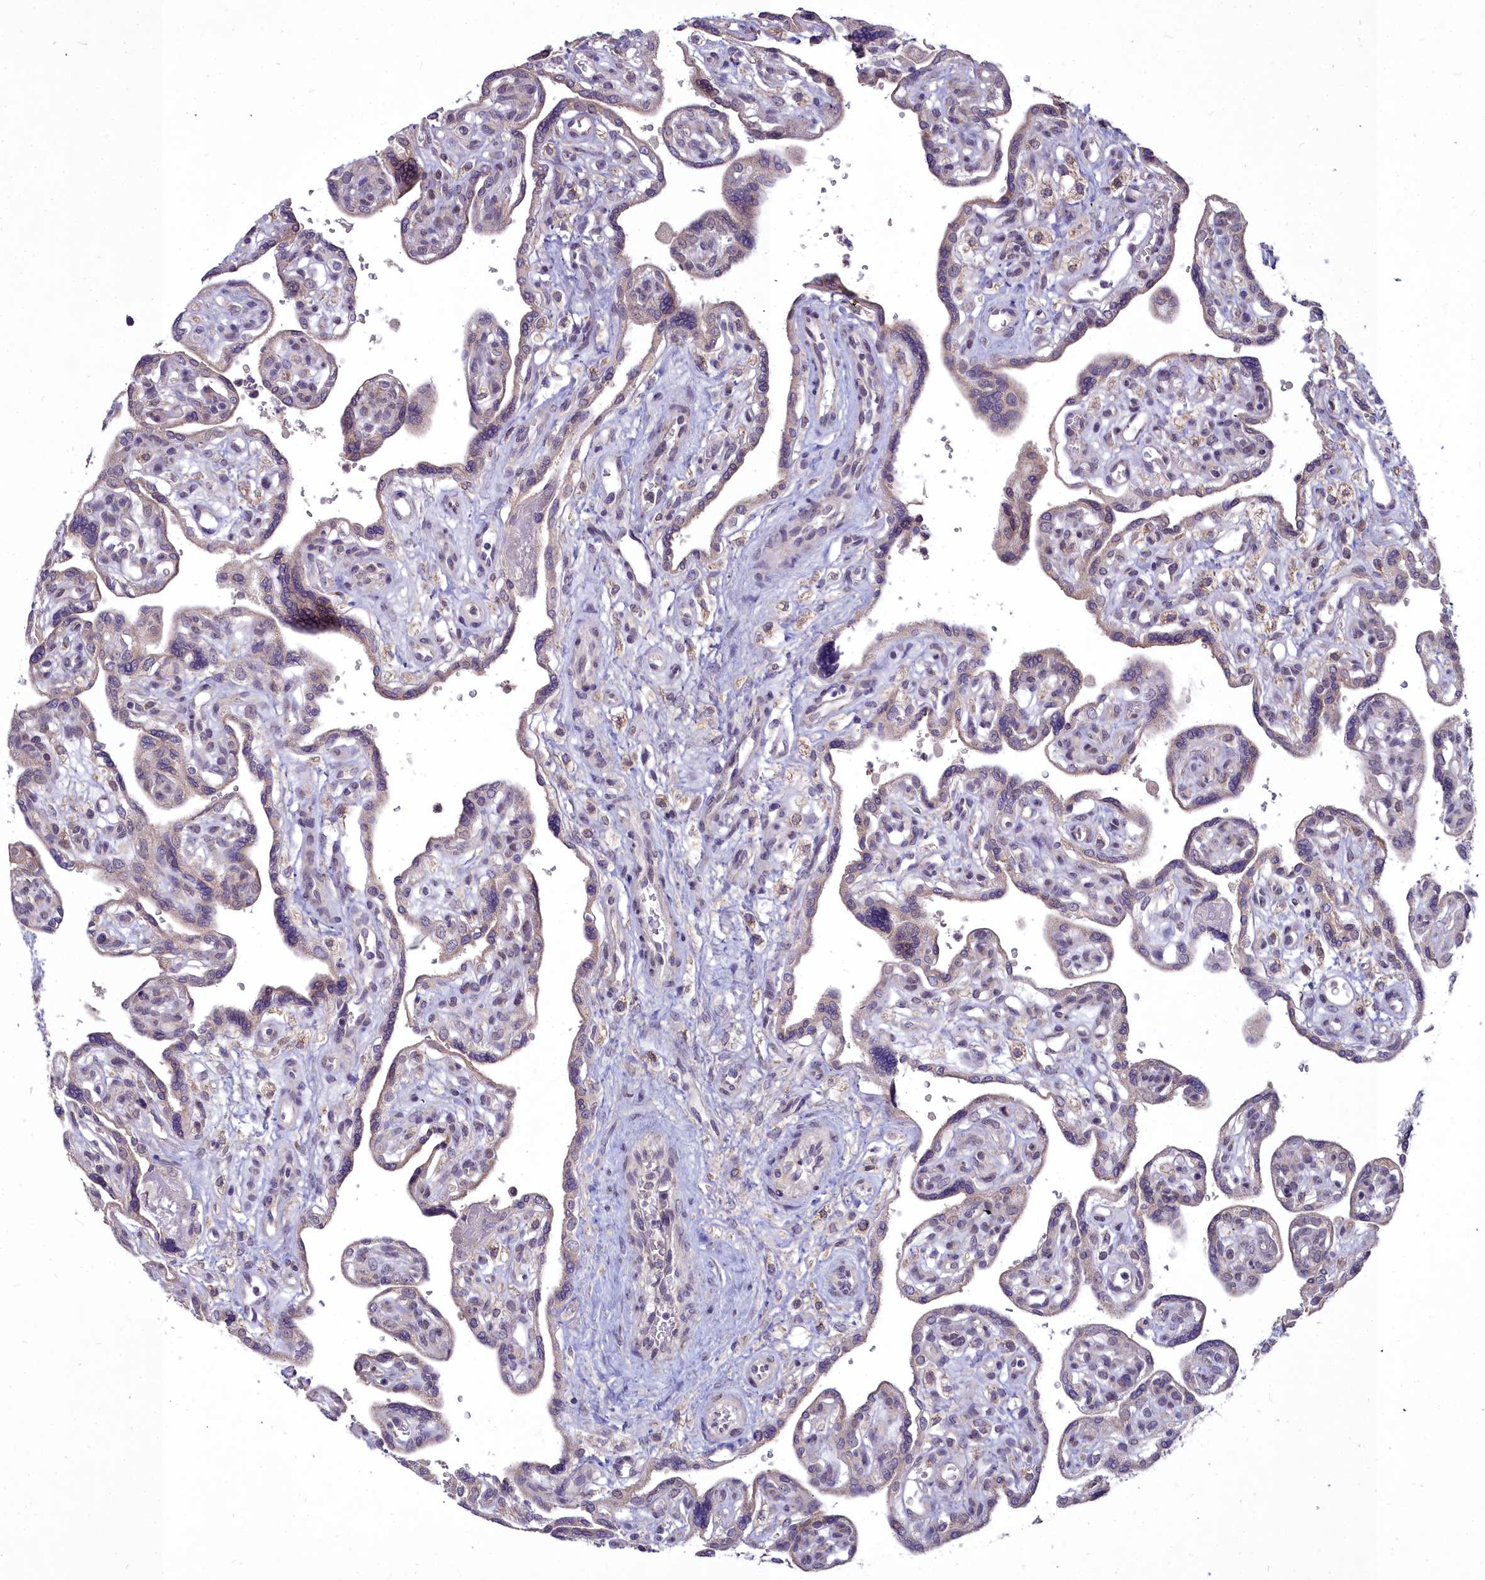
{"staining": {"intensity": "weak", "quantity": ">75%", "location": "cytoplasmic/membranous,nuclear"}, "tissue": "placenta", "cell_type": "Trophoblastic cells", "image_type": "normal", "snomed": [{"axis": "morphology", "description": "Normal tissue, NOS"}, {"axis": "topography", "description": "Placenta"}], "caption": "Protein expression analysis of benign placenta demonstrates weak cytoplasmic/membranous,nuclear staining in approximately >75% of trophoblastic cells.", "gene": "MICU2", "patient": {"sex": "female", "age": 39}}